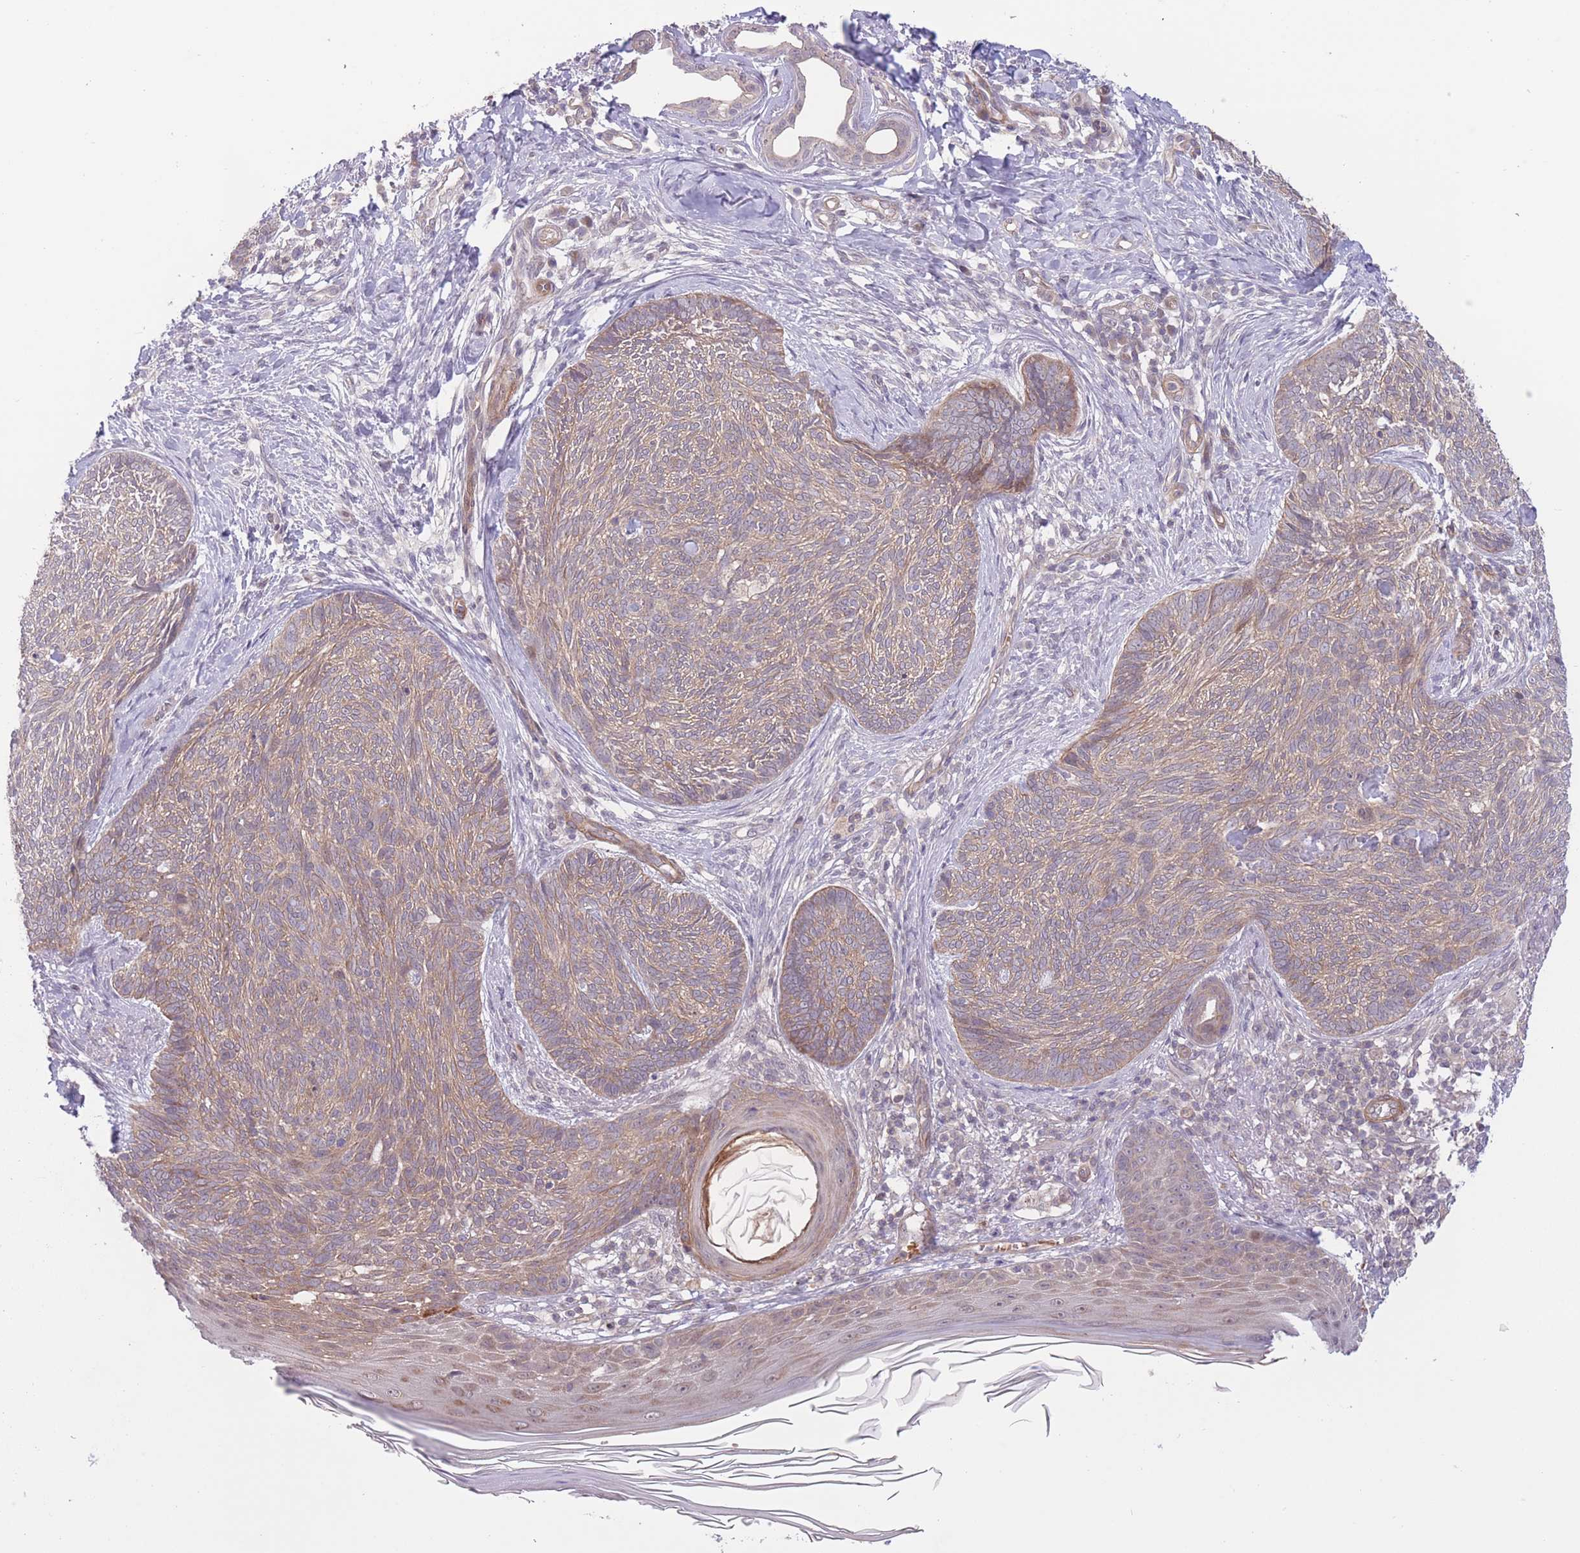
{"staining": {"intensity": "moderate", "quantity": ">75%", "location": "cytoplasmic/membranous"}, "tissue": "skin cancer", "cell_type": "Tumor cells", "image_type": "cancer", "snomed": [{"axis": "morphology", "description": "Basal cell carcinoma"}, {"axis": "topography", "description": "Skin"}], "caption": "Skin cancer was stained to show a protein in brown. There is medium levels of moderate cytoplasmic/membranous positivity in approximately >75% of tumor cells.", "gene": "FUT5", "patient": {"sex": "male", "age": 73}}